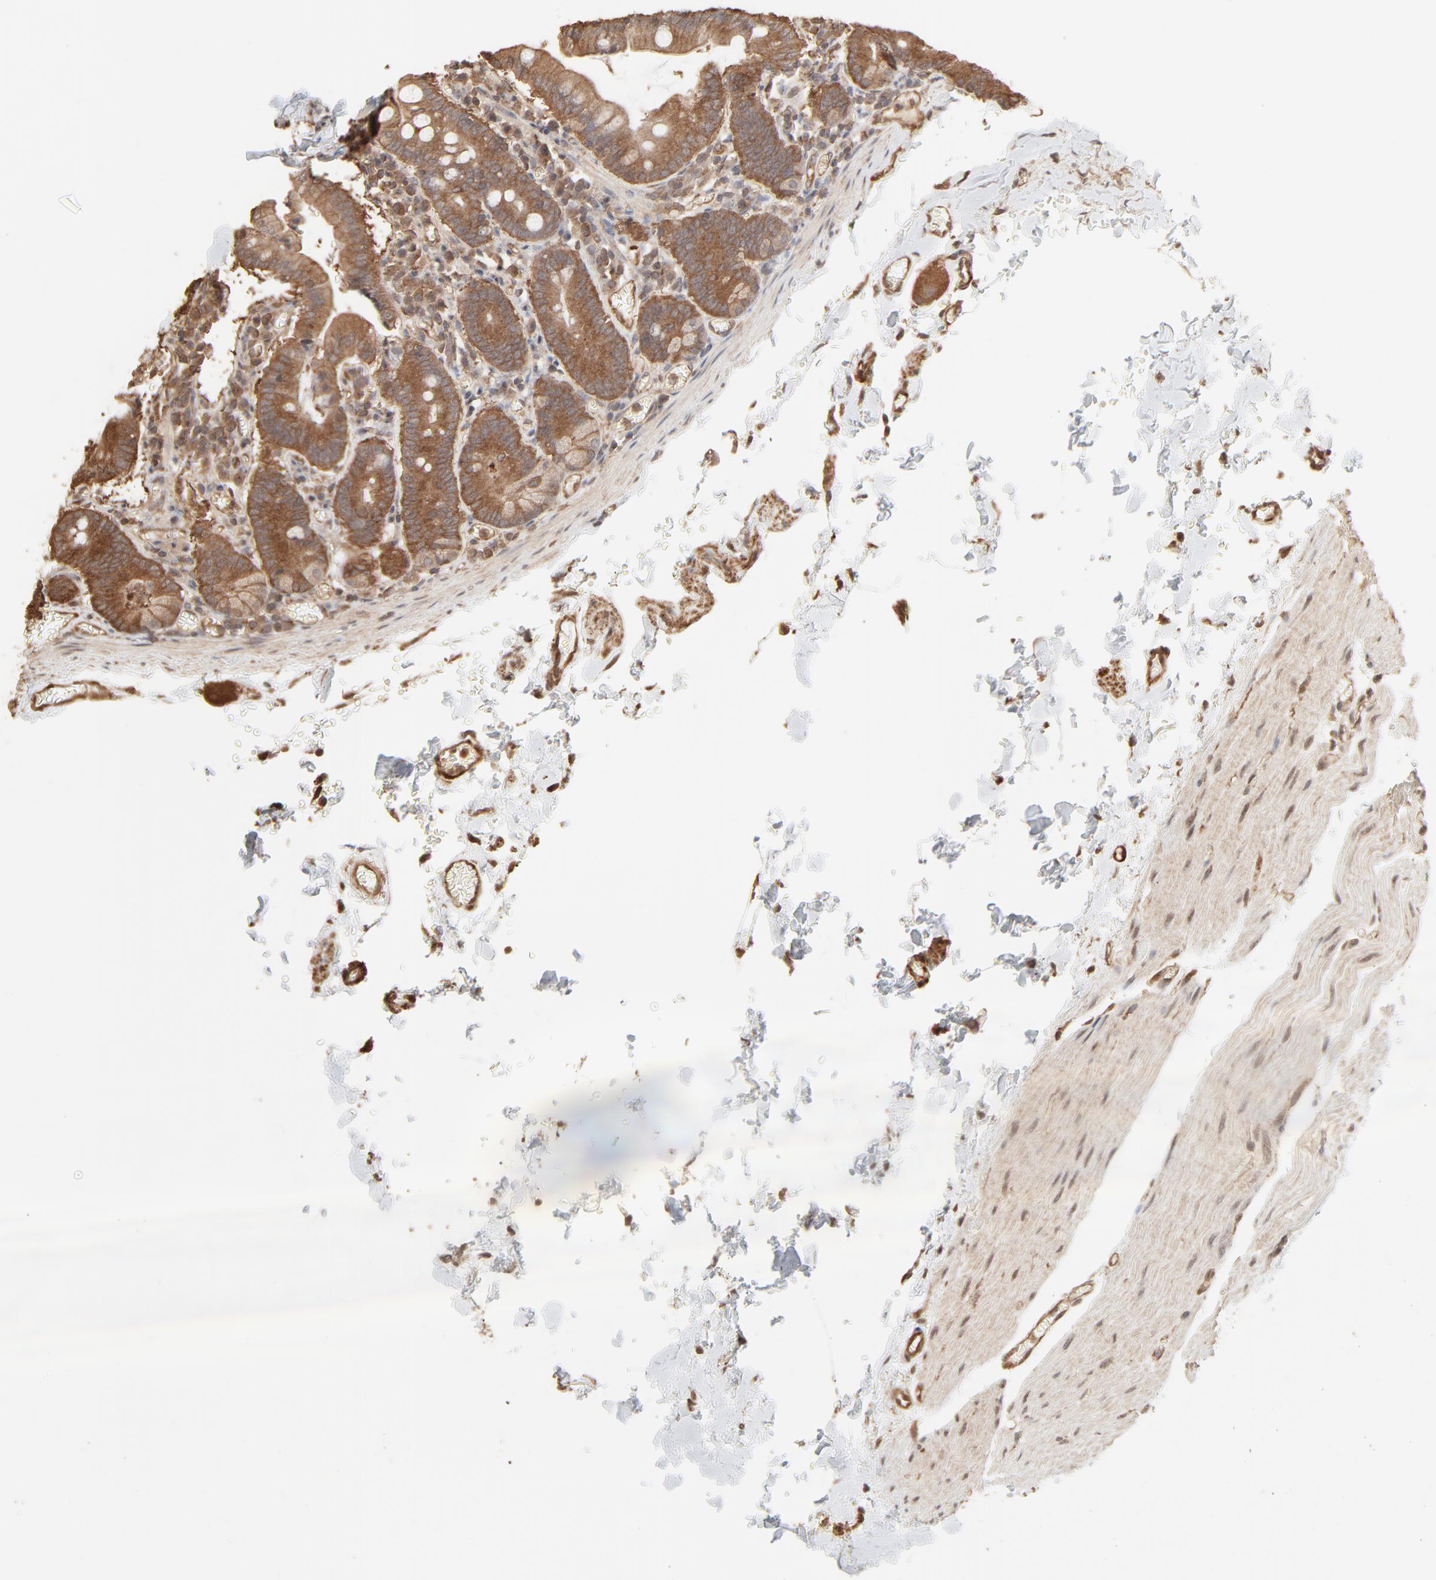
{"staining": {"intensity": "moderate", "quantity": ">75%", "location": "cytoplasmic/membranous"}, "tissue": "small intestine", "cell_type": "Glandular cells", "image_type": "normal", "snomed": [{"axis": "morphology", "description": "Normal tissue, NOS"}, {"axis": "topography", "description": "Small intestine"}], "caption": "Human small intestine stained with a brown dye reveals moderate cytoplasmic/membranous positive positivity in about >75% of glandular cells.", "gene": "PPP2CA", "patient": {"sex": "male", "age": 71}}